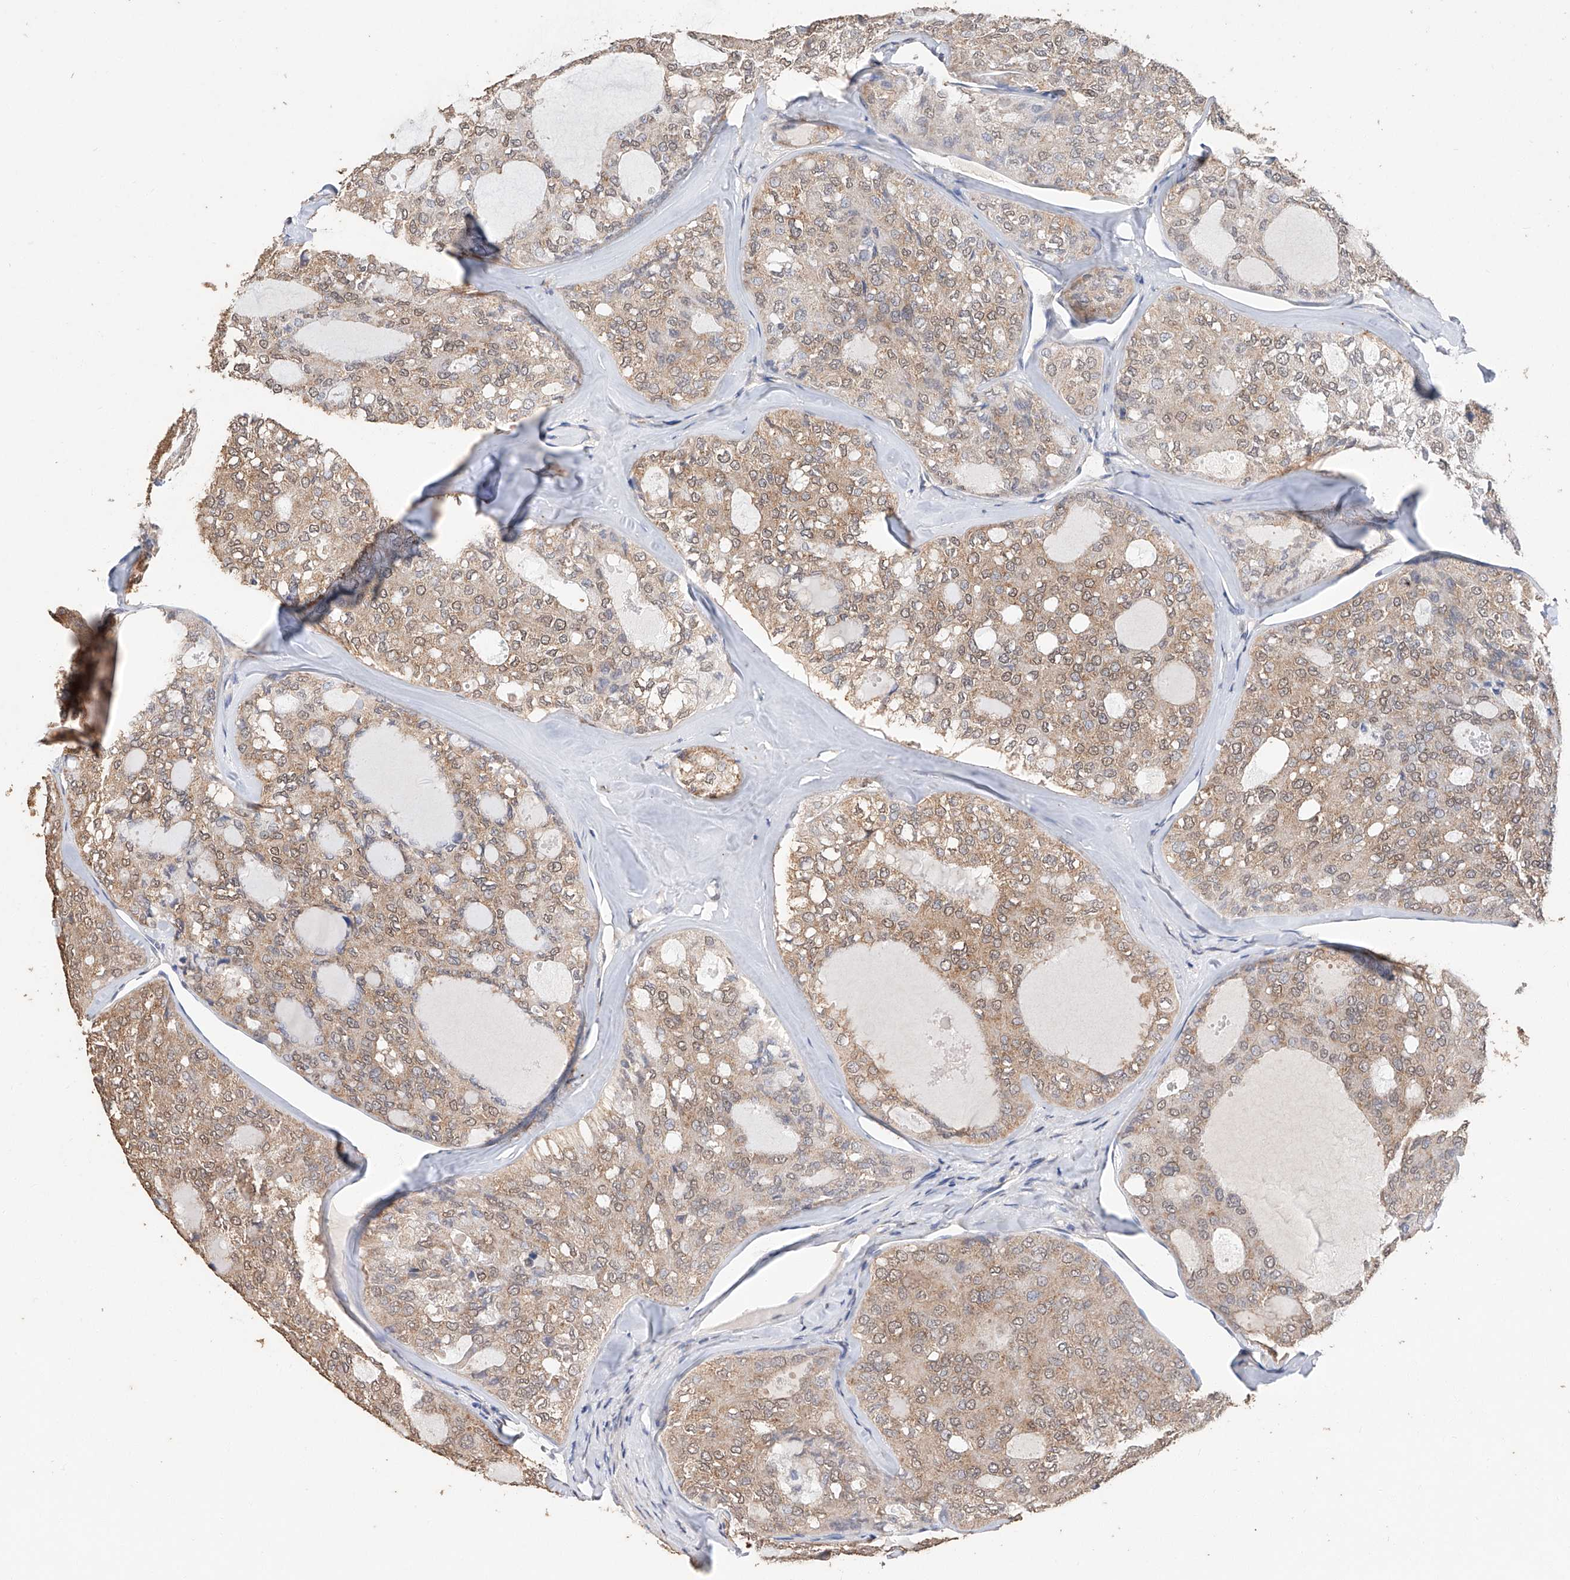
{"staining": {"intensity": "moderate", "quantity": ">75%", "location": "cytoplasmic/membranous,nuclear"}, "tissue": "thyroid cancer", "cell_type": "Tumor cells", "image_type": "cancer", "snomed": [{"axis": "morphology", "description": "Follicular adenoma carcinoma, NOS"}, {"axis": "topography", "description": "Thyroid gland"}], "caption": "The photomicrograph shows a brown stain indicating the presence of a protein in the cytoplasmic/membranous and nuclear of tumor cells in follicular adenoma carcinoma (thyroid).", "gene": "CERS4", "patient": {"sex": "male", "age": 75}}